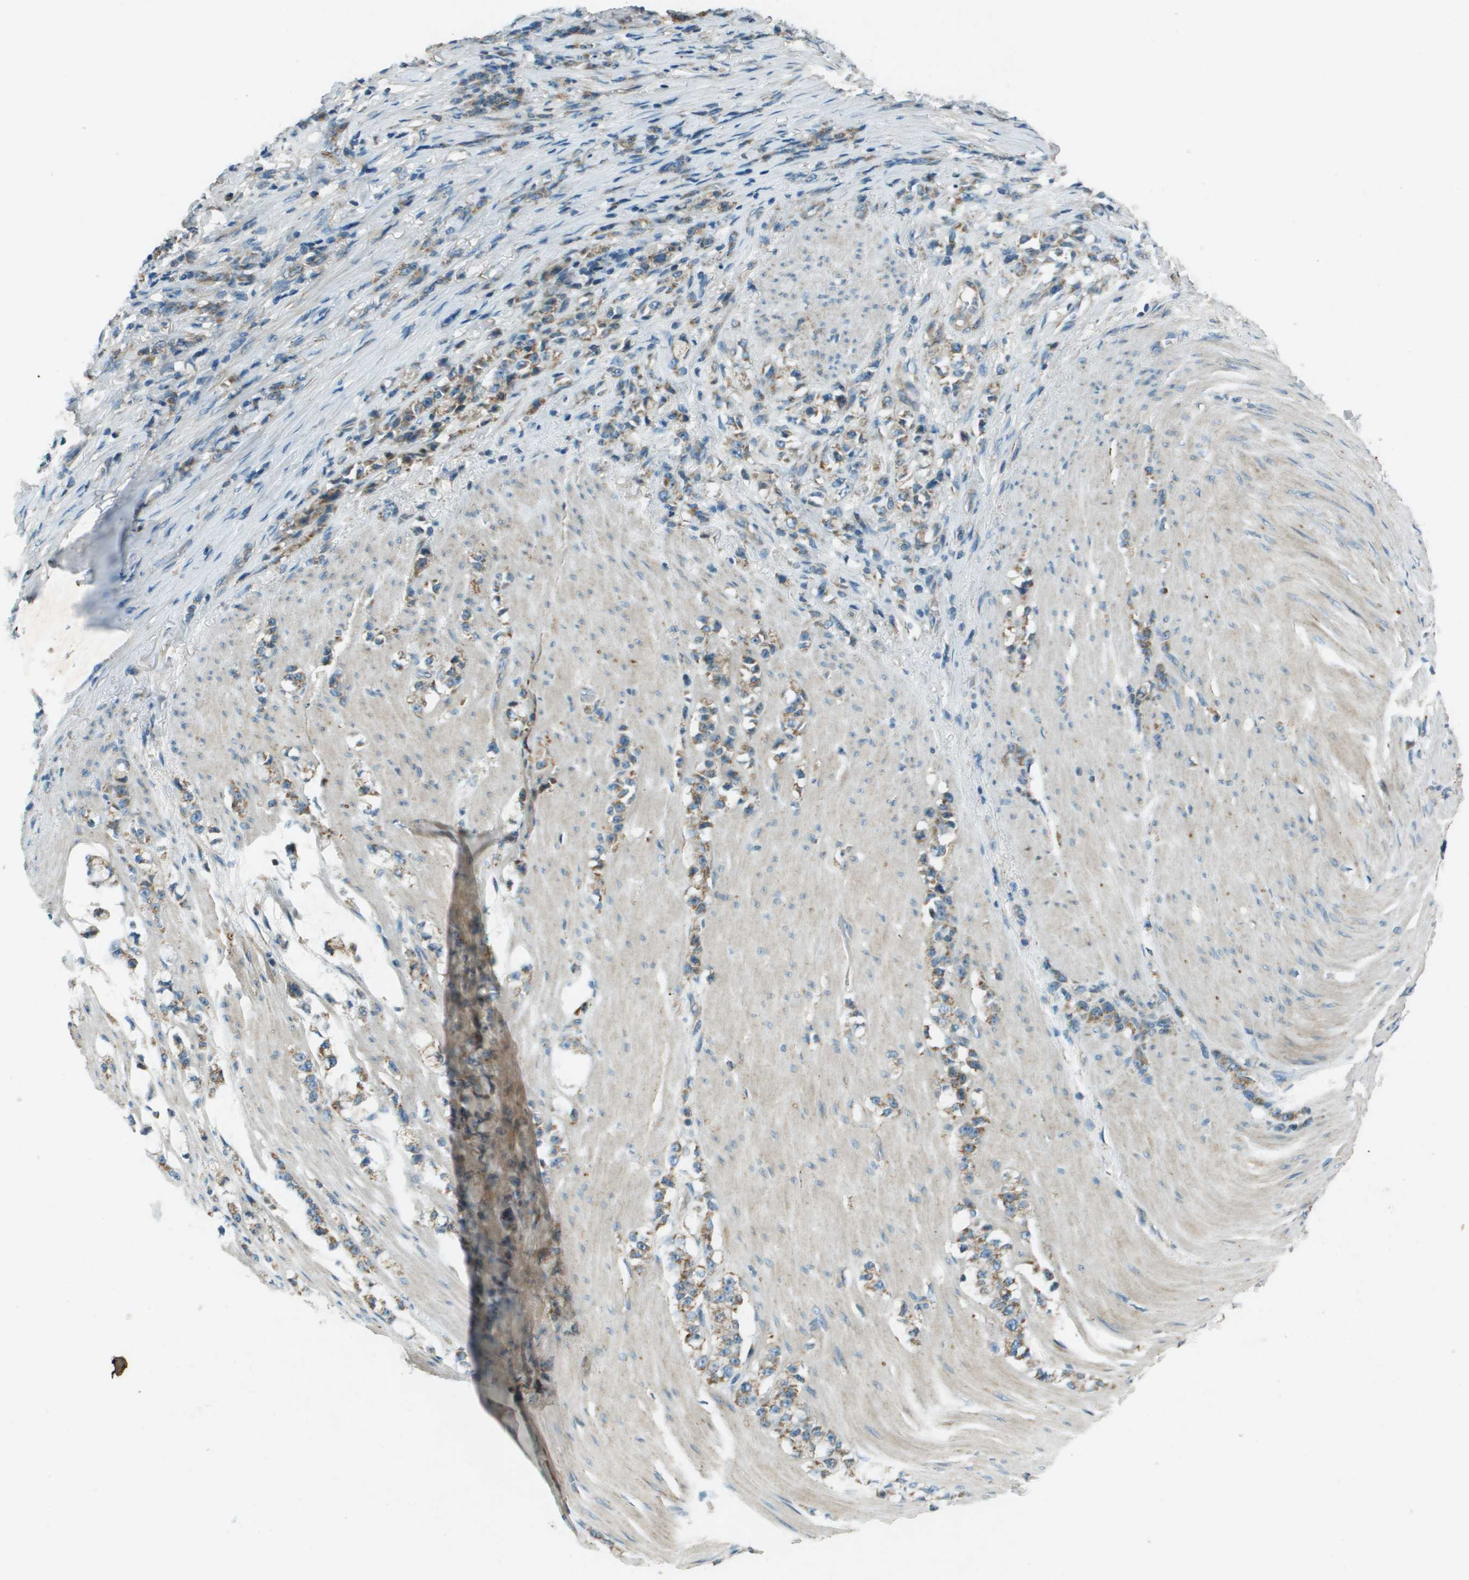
{"staining": {"intensity": "moderate", "quantity": ">75%", "location": "cytoplasmic/membranous"}, "tissue": "stomach cancer", "cell_type": "Tumor cells", "image_type": "cancer", "snomed": [{"axis": "morphology", "description": "Adenocarcinoma, NOS"}, {"axis": "topography", "description": "Stomach, lower"}], "caption": "A medium amount of moderate cytoplasmic/membranous expression is seen in about >75% of tumor cells in stomach cancer (adenocarcinoma) tissue. Immunohistochemistry stains the protein of interest in brown and the nuclei are stained blue.", "gene": "MIGA1", "patient": {"sex": "male", "age": 88}}